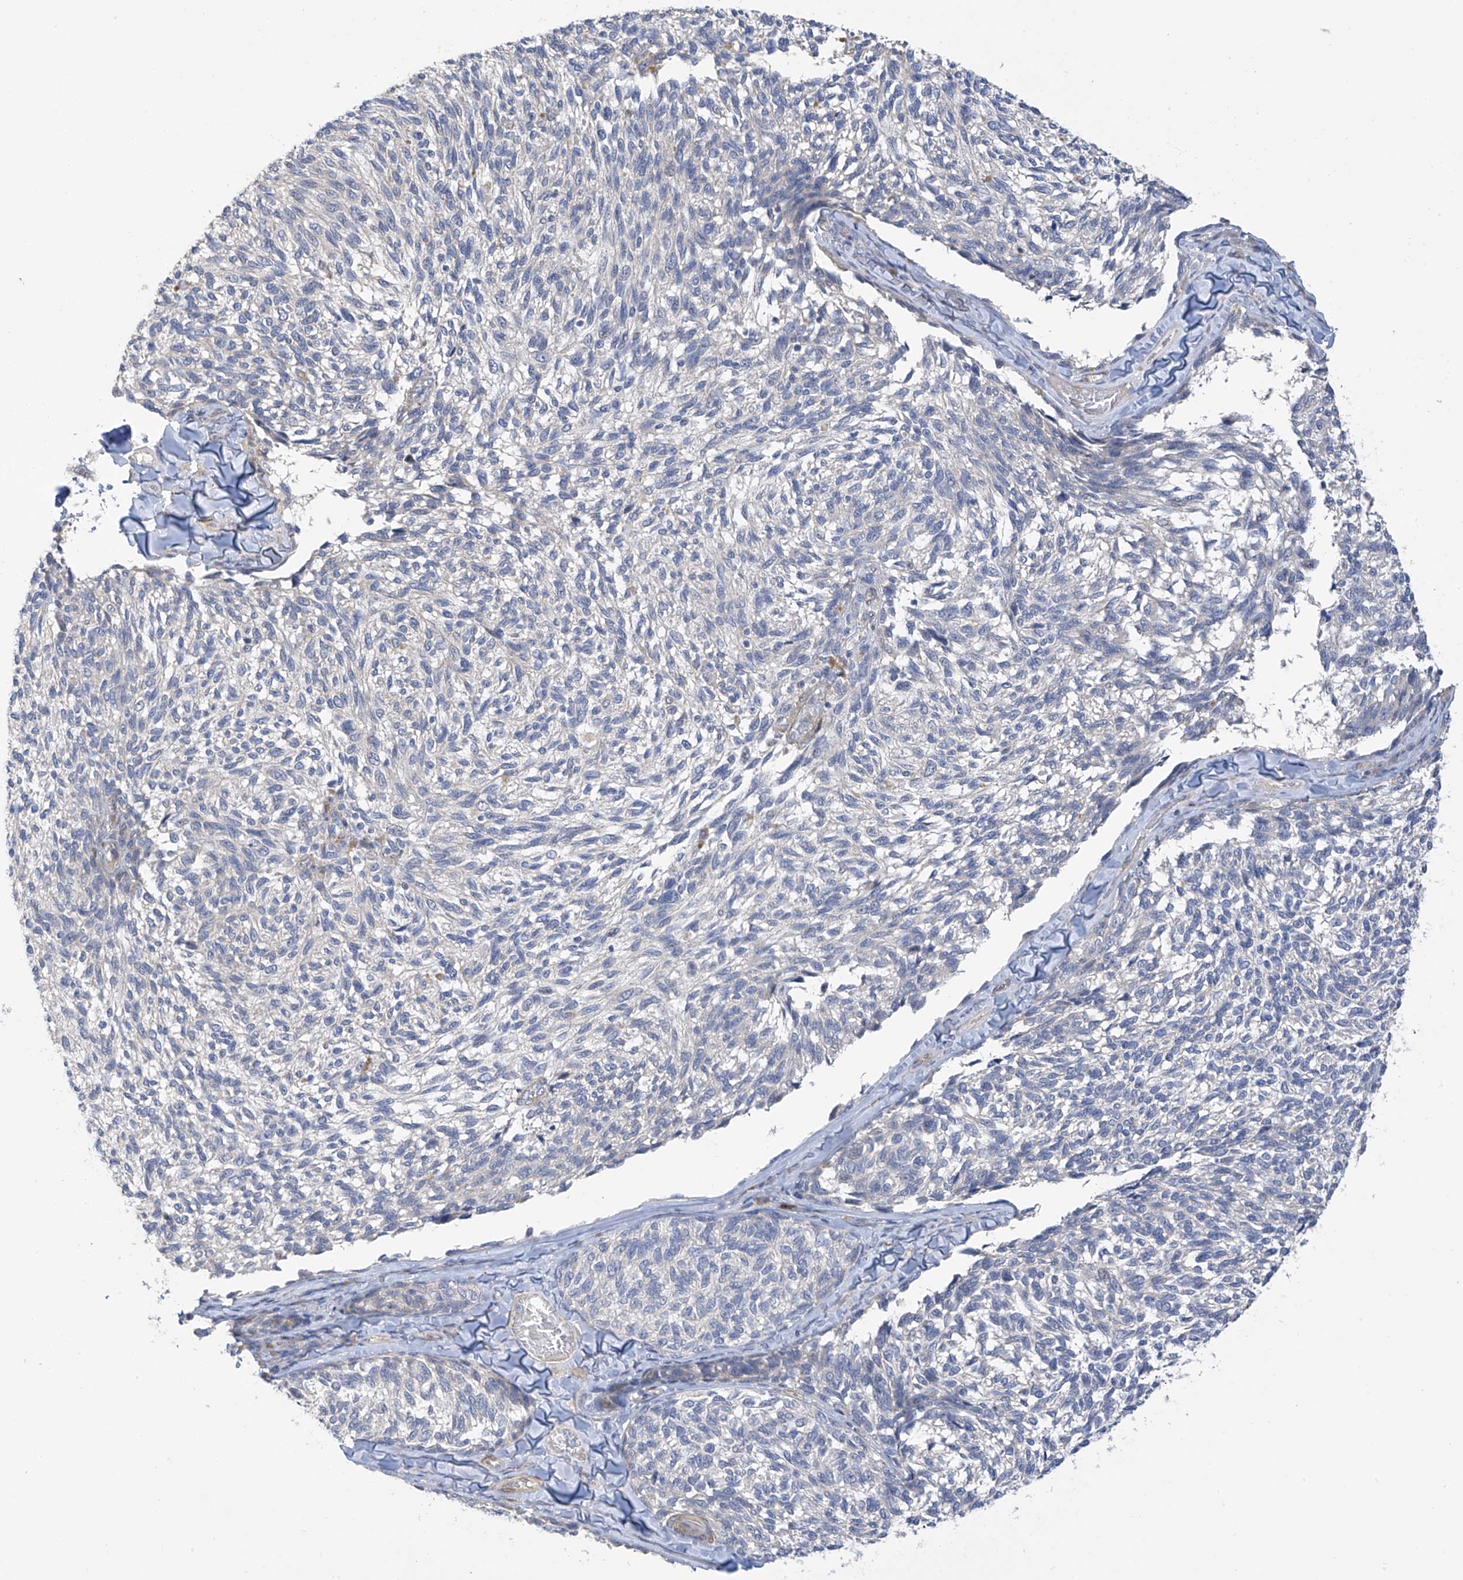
{"staining": {"intensity": "negative", "quantity": "none", "location": "none"}, "tissue": "melanoma", "cell_type": "Tumor cells", "image_type": "cancer", "snomed": [{"axis": "morphology", "description": "Malignant melanoma, NOS"}, {"axis": "topography", "description": "Skin"}], "caption": "Malignant melanoma stained for a protein using immunohistochemistry (IHC) exhibits no staining tumor cells.", "gene": "ZNF641", "patient": {"sex": "female", "age": 73}}